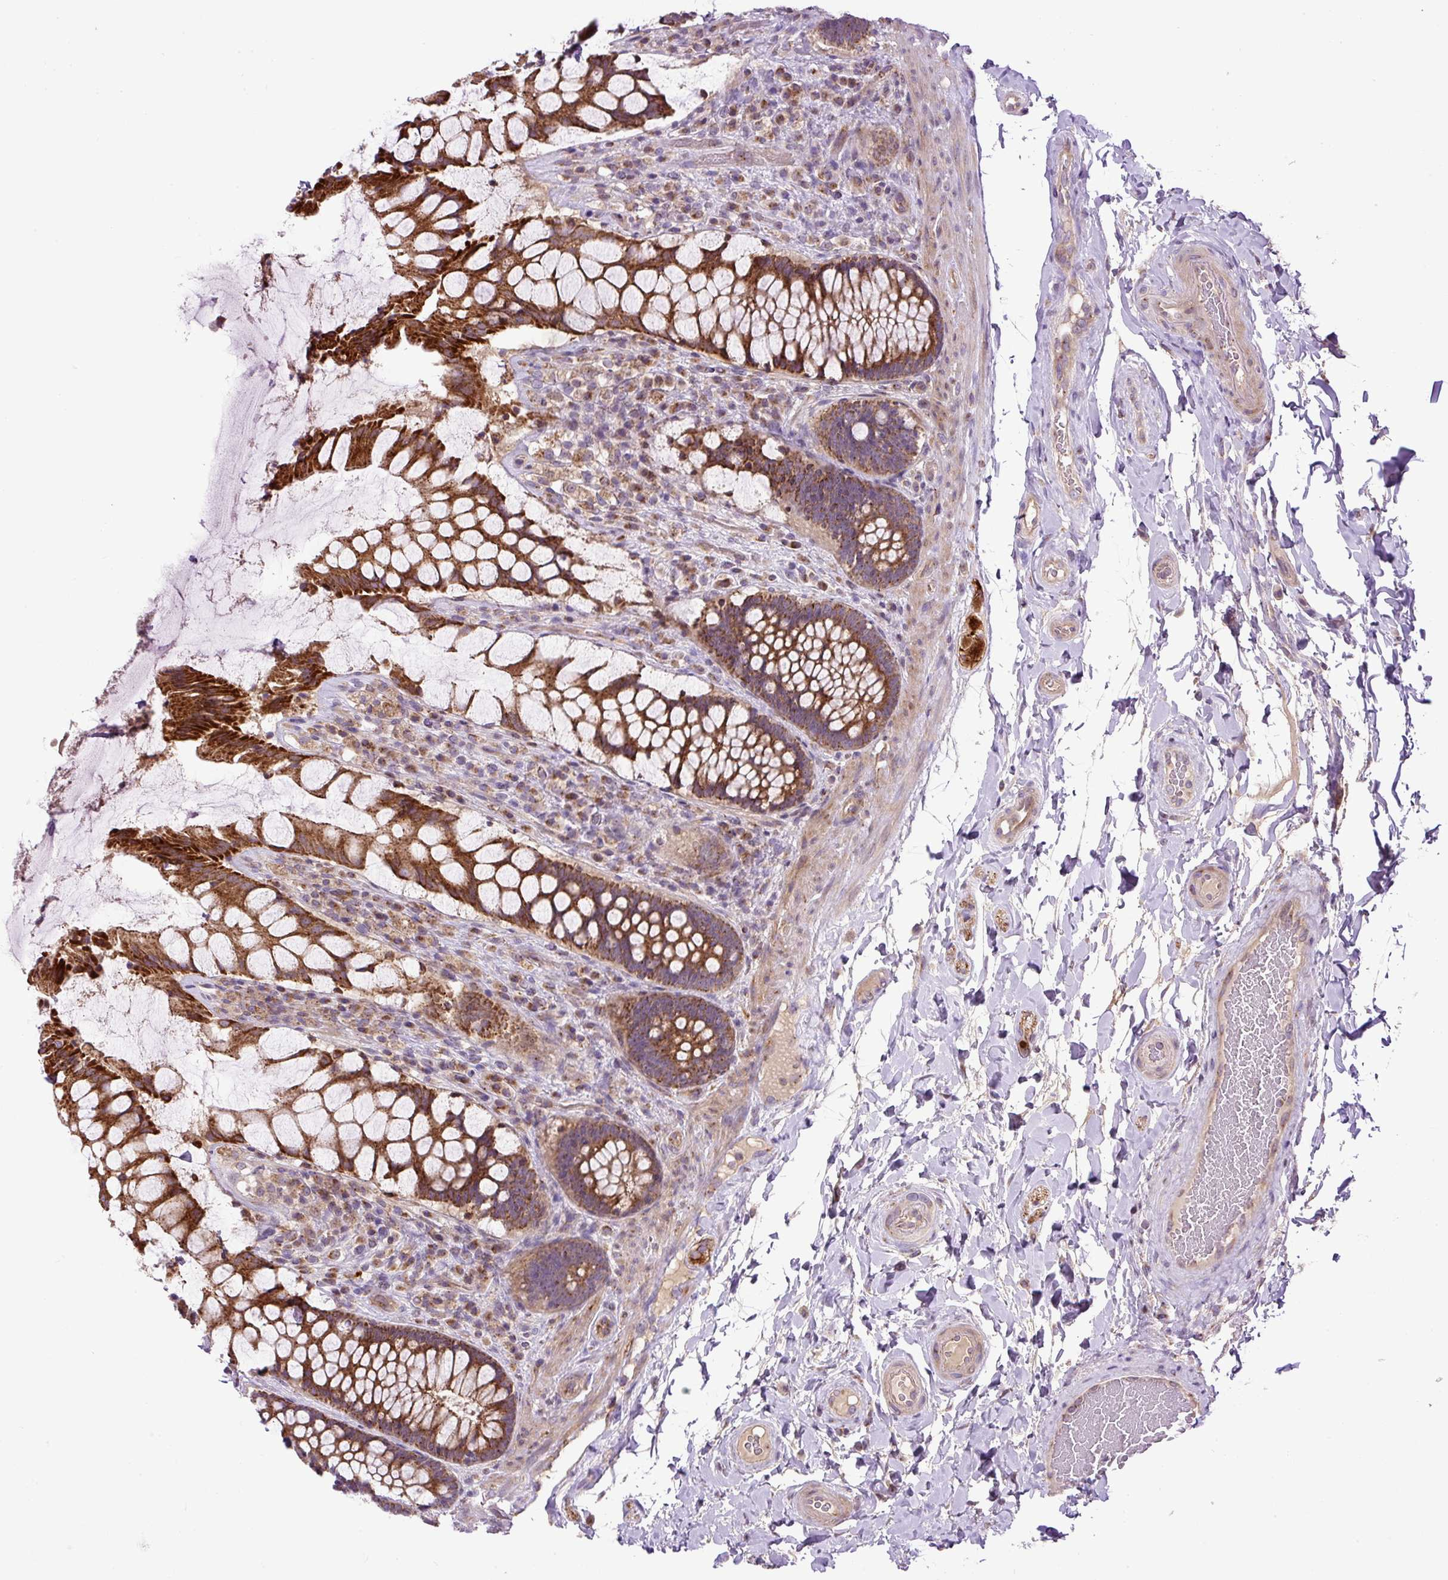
{"staining": {"intensity": "strong", "quantity": ">75%", "location": "cytoplasmic/membranous"}, "tissue": "rectum", "cell_type": "Glandular cells", "image_type": "normal", "snomed": [{"axis": "morphology", "description": "Normal tissue, NOS"}, {"axis": "topography", "description": "Rectum"}], "caption": "Immunohistochemistry (IHC) of normal rectum shows high levels of strong cytoplasmic/membranous staining in approximately >75% of glandular cells.", "gene": "ZNF547", "patient": {"sex": "female", "age": 58}}